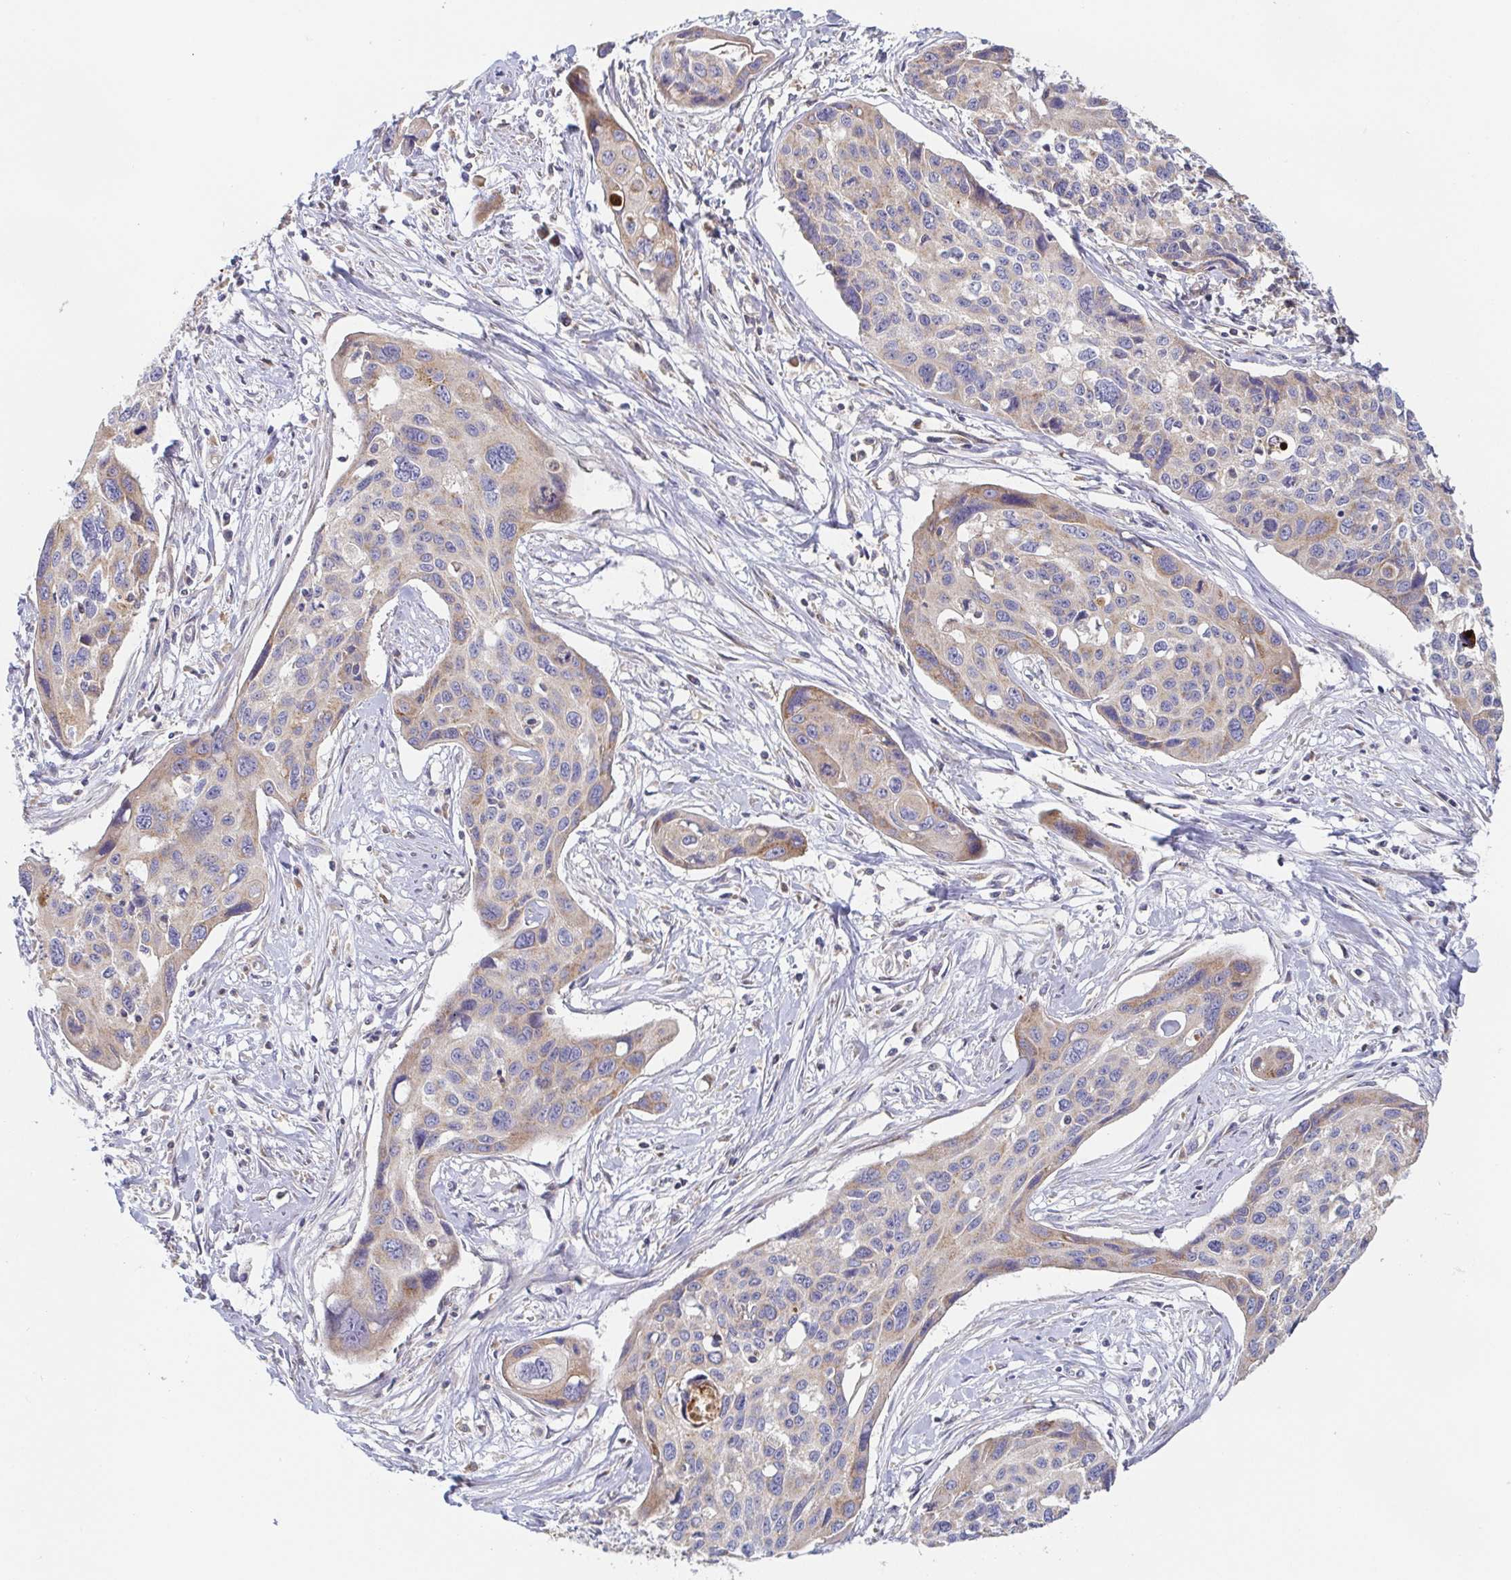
{"staining": {"intensity": "weak", "quantity": "25%-75%", "location": "cytoplasmic/membranous"}, "tissue": "cervical cancer", "cell_type": "Tumor cells", "image_type": "cancer", "snomed": [{"axis": "morphology", "description": "Squamous cell carcinoma, NOS"}, {"axis": "topography", "description": "Cervix"}], "caption": "Tumor cells reveal low levels of weak cytoplasmic/membranous staining in approximately 25%-75% of cells in squamous cell carcinoma (cervical).", "gene": "TUFT1", "patient": {"sex": "female", "age": 31}}